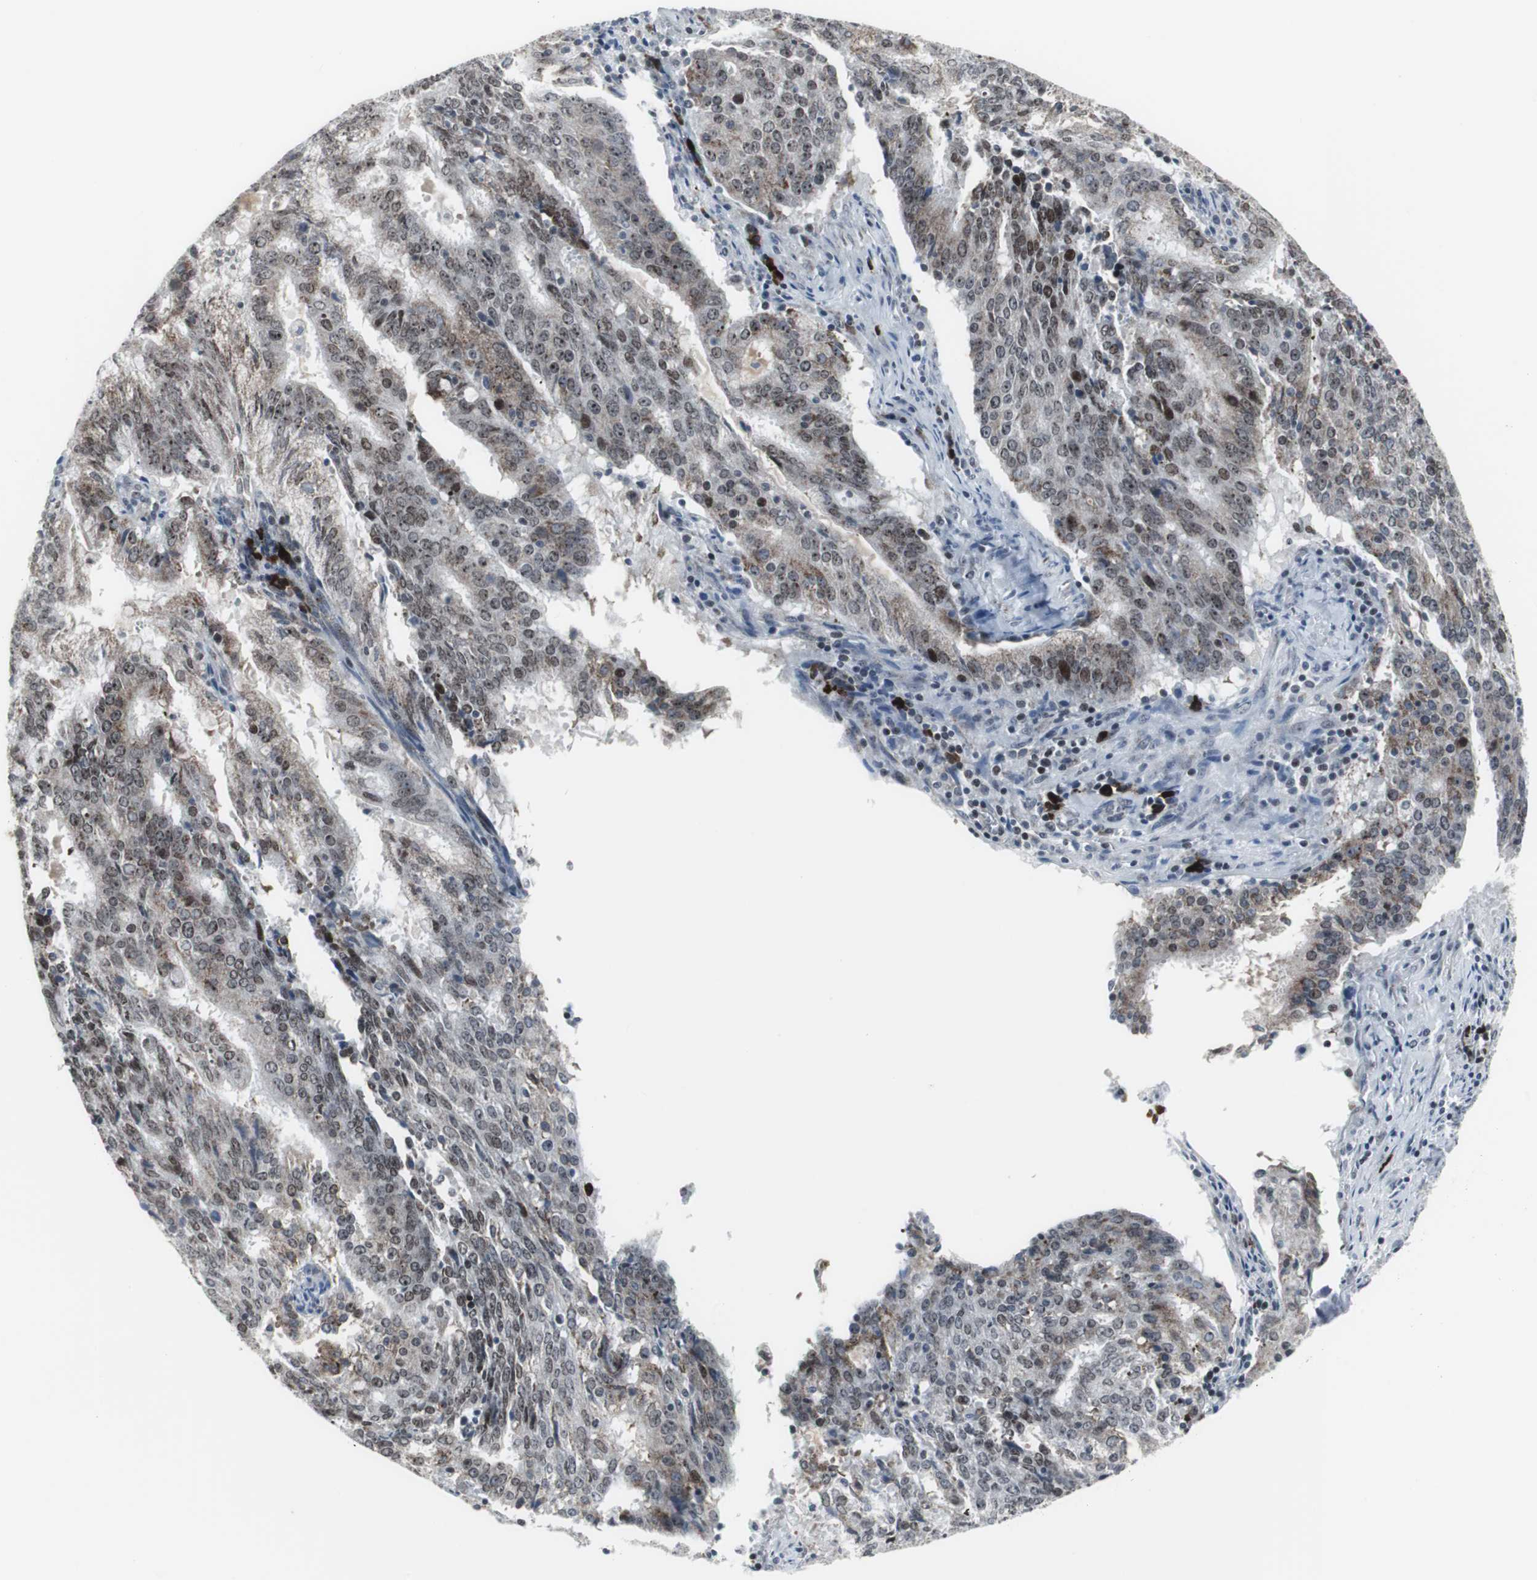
{"staining": {"intensity": "moderate", "quantity": ">75%", "location": "nuclear"}, "tissue": "cervical cancer", "cell_type": "Tumor cells", "image_type": "cancer", "snomed": [{"axis": "morphology", "description": "Adenocarcinoma, NOS"}, {"axis": "topography", "description": "Cervix"}], "caption": "IHC photomicrograph of human cervical adenocarcinoma stained for a protein (brown), which displays medium levels of moderate nuclear staining in approximately >75% of tumor cells.", "gene": "DOK1", "patient": {"sex": "female", "age": 44}}